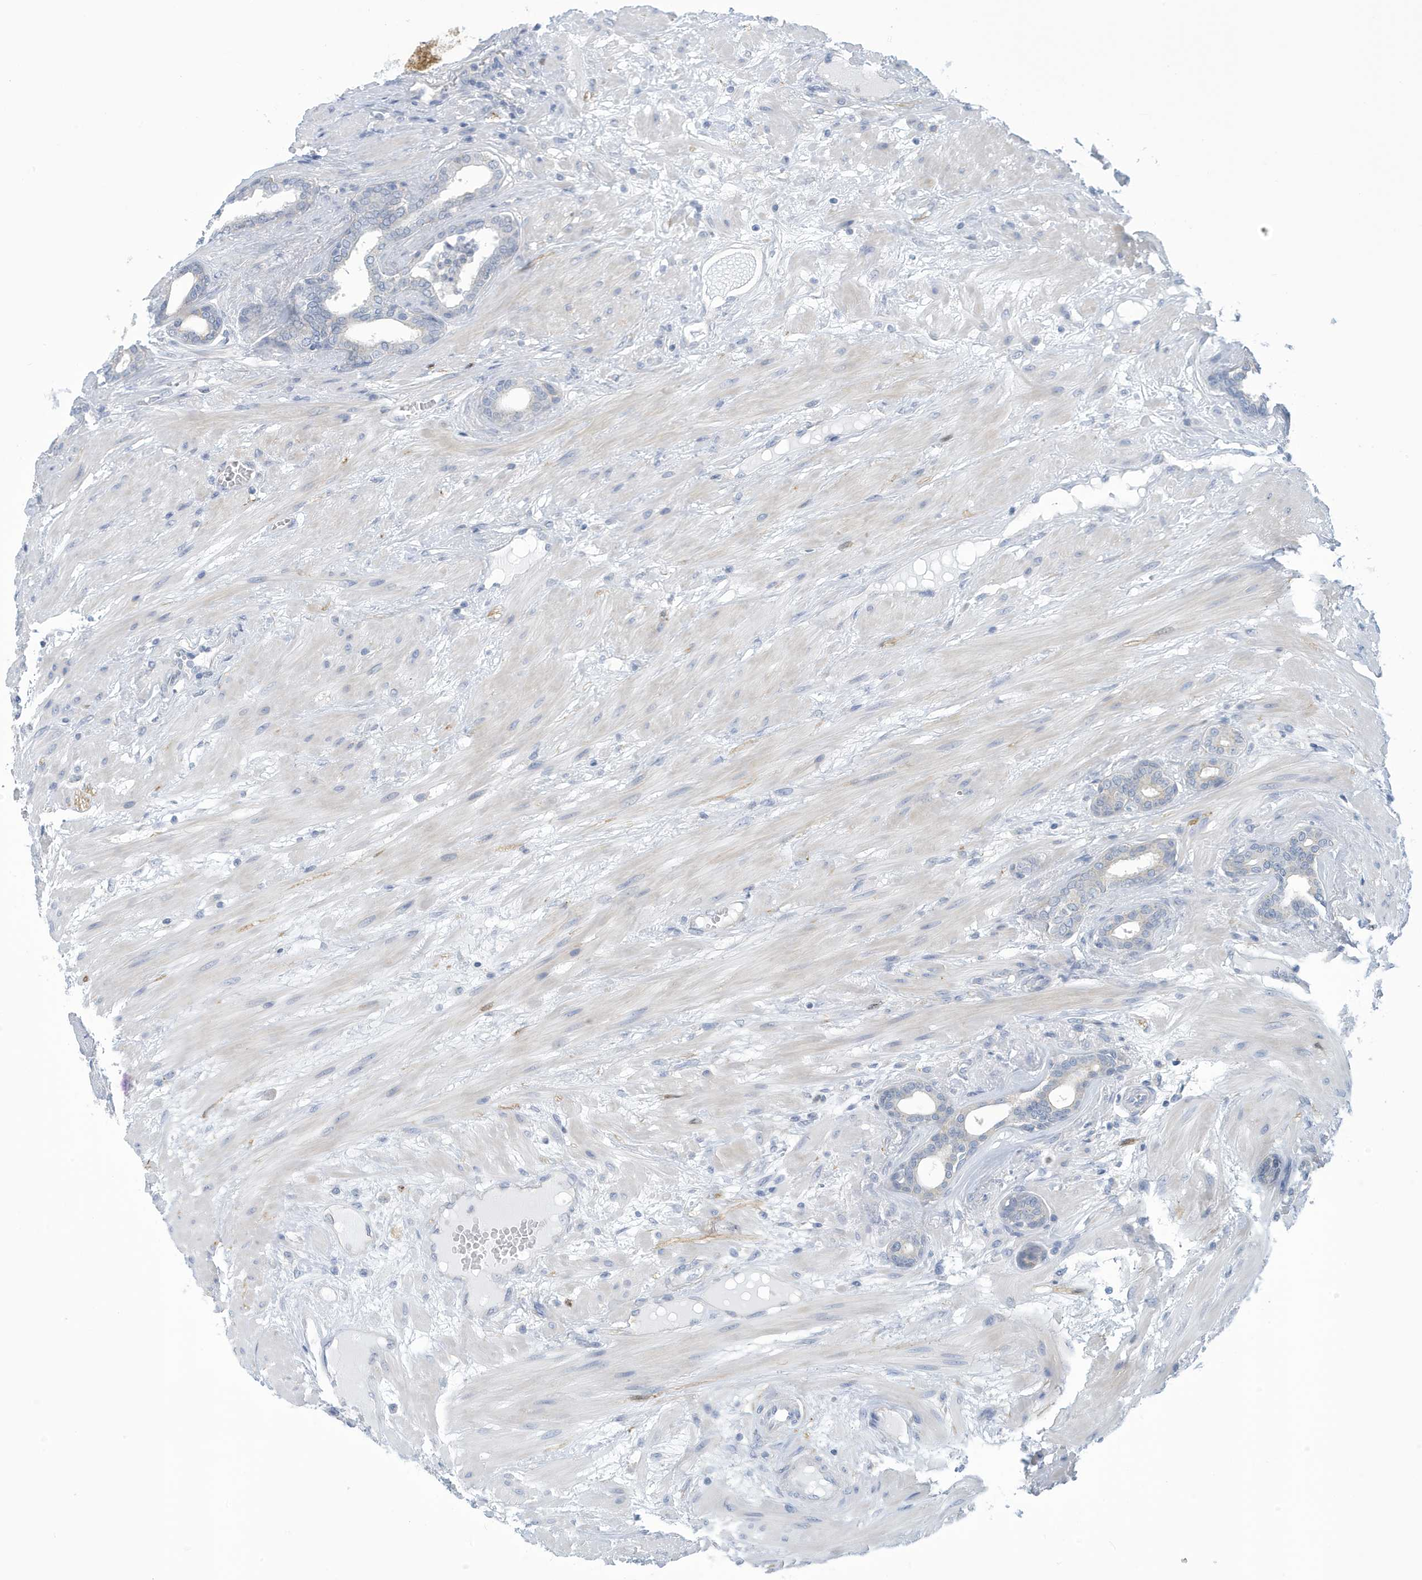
{"staining": {"intensity": "negative", "quantity": "none", "location": "none"}, "tissue": "prostate cancer", "cell_type": "Tumor cells", "image_type": "cancer", "snomed": [{"axis": "morphology", "description": "Adenocarcinoma, Low grade"}, {"axis": "topography", "description": "Prostate"}], "caption": "Tumor cells show no significant expression in low-grade adenocarcinoma (prostate). Brightfield microscopy of immunohistochemistry (IHC) stained with DAB (3,3'-diaminobenzidine) (brown) and hematoxylin (blue), captured at high magnification.", "gene": "VTA1", "patient": {"sex": "male", "age": 60}}